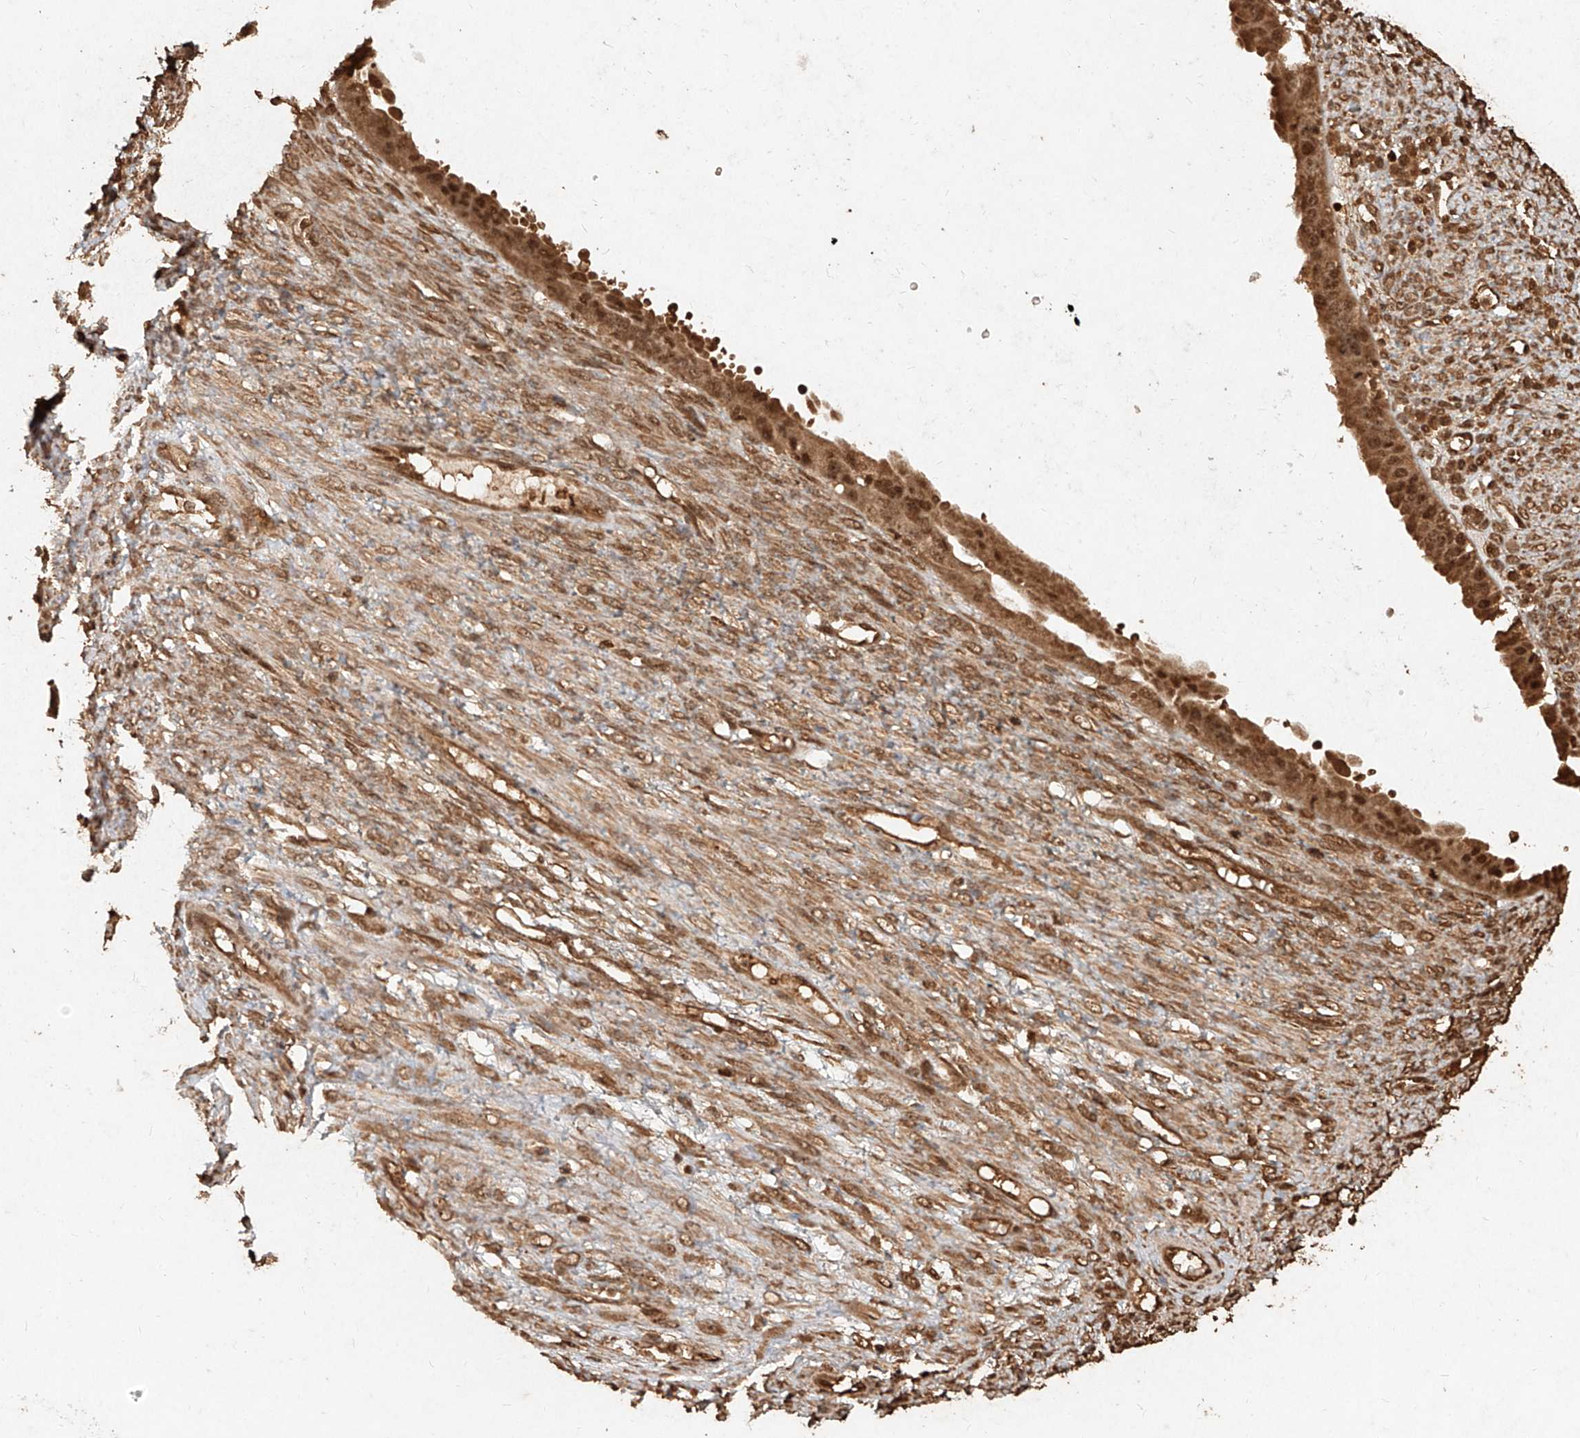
{"staining": {"intensity": "moderate", "quantity": ">75%", "location": "cytoplasmic/membranous,nuclear"}, "tissue": "ovarian cancer", "cell_type": "Tumor cells", "image_type": "cancer", "snomed": [{"axis": "morphology", "description": "Cystadenocarcinoma, serous, NOS"}, {"axis": "topography", "description": "Ovary"}], "caption": "Immunohistochemical staining of ovarian cancer shows medium levels of moderate cytoplasmic/membranous and nuclear staining in approximately >75% of tumor cells.", "gene": "UBE2K", "patient": {"sex": "female", "age": 58}}